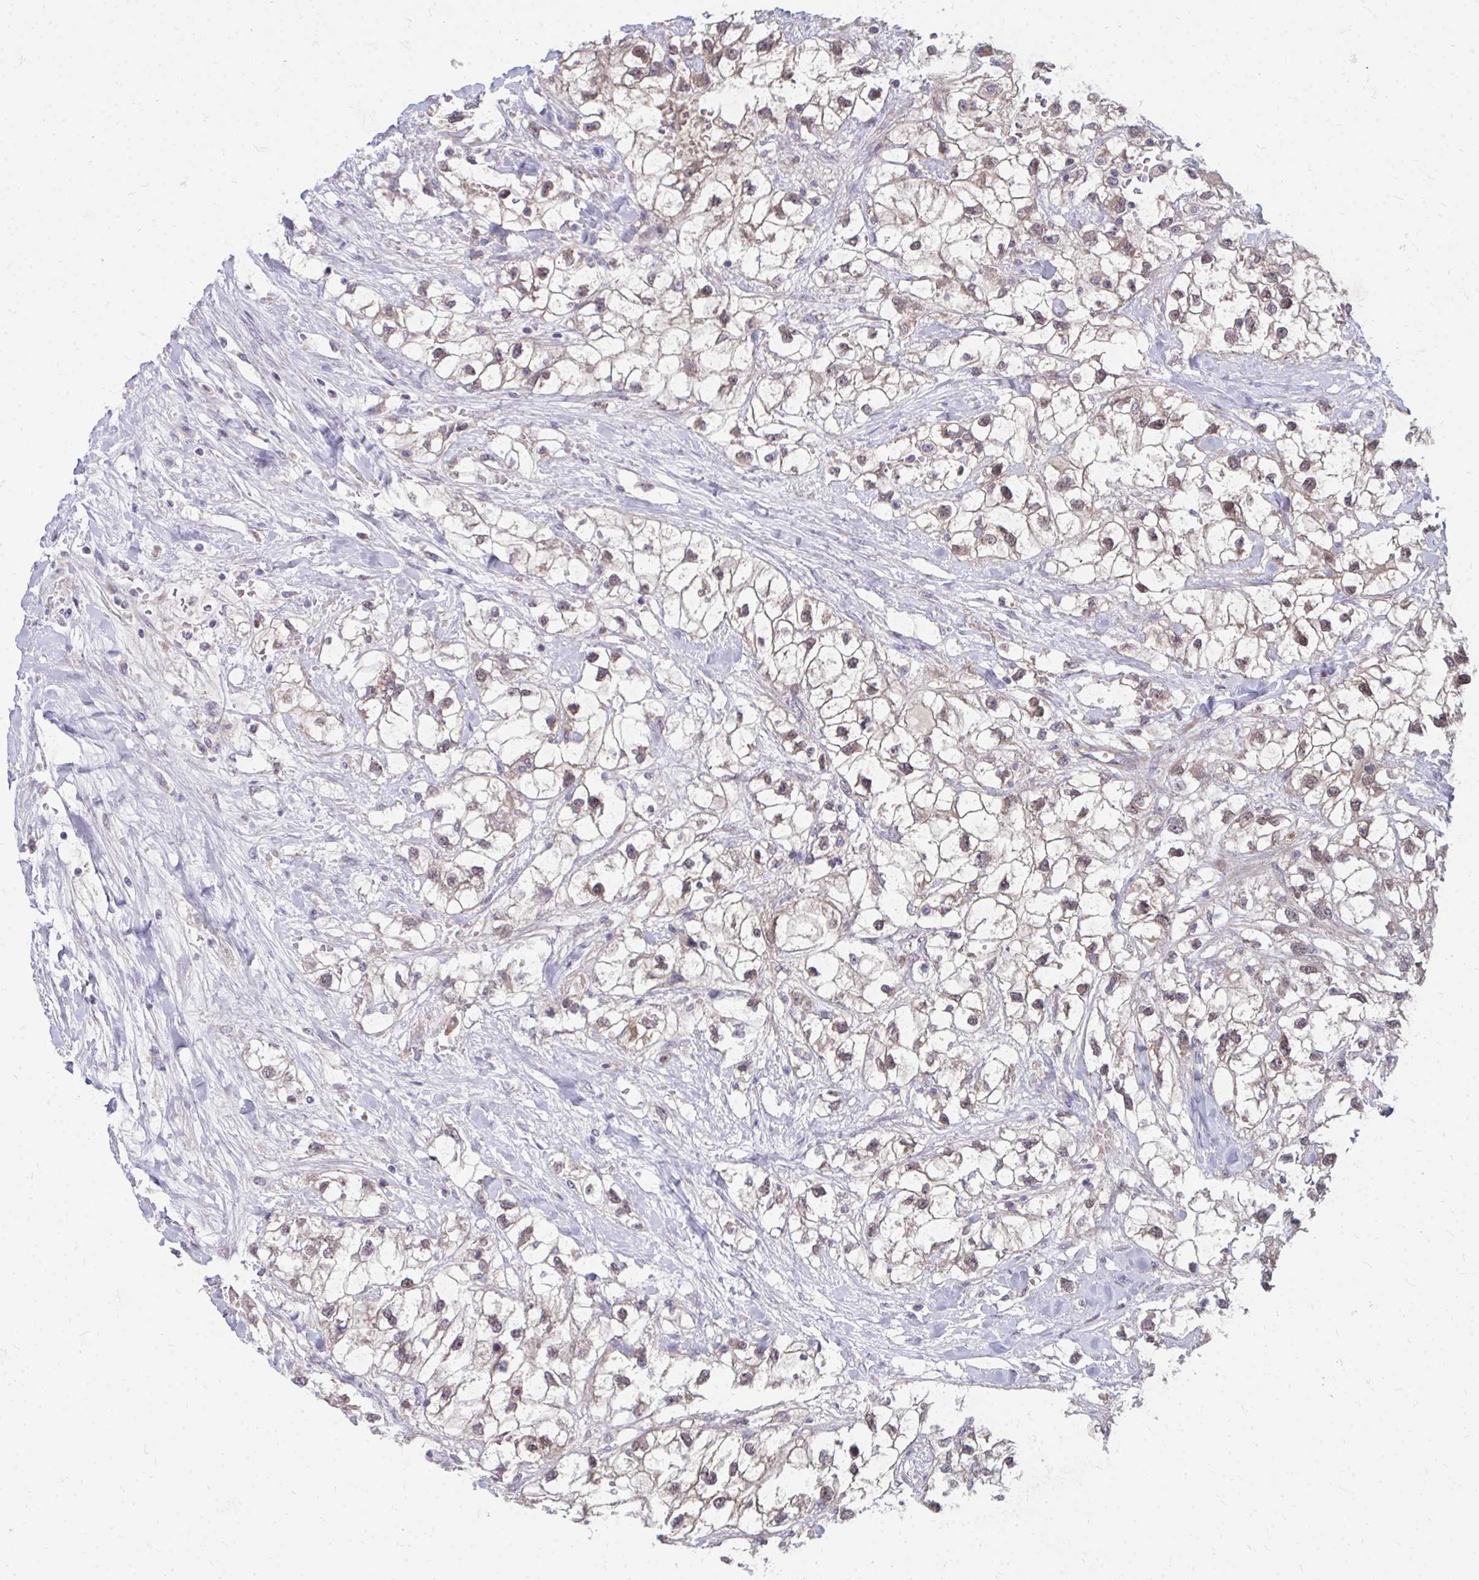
{"staining": {"intensity": "moderate", "quantity": ">75%", "location": "nuclear"}, "tissue": "renal cancer", "cell_type": "Tumor cells", "image_type": "cancer", "snomed": [{"axis": "morphology", "description": "Adenocarcinoma, NOS"}, {"axis": "topography", "description": "Kidney"}], "caption": "Immunohistochemistry (IHC) (DAB) staining of human renal adenocarcinoma demonstrates moderate nuclear protein expression in about >75% of tumor cells.", "gene": "MROH8", "patient": {"sex": "male", "age": 59}}